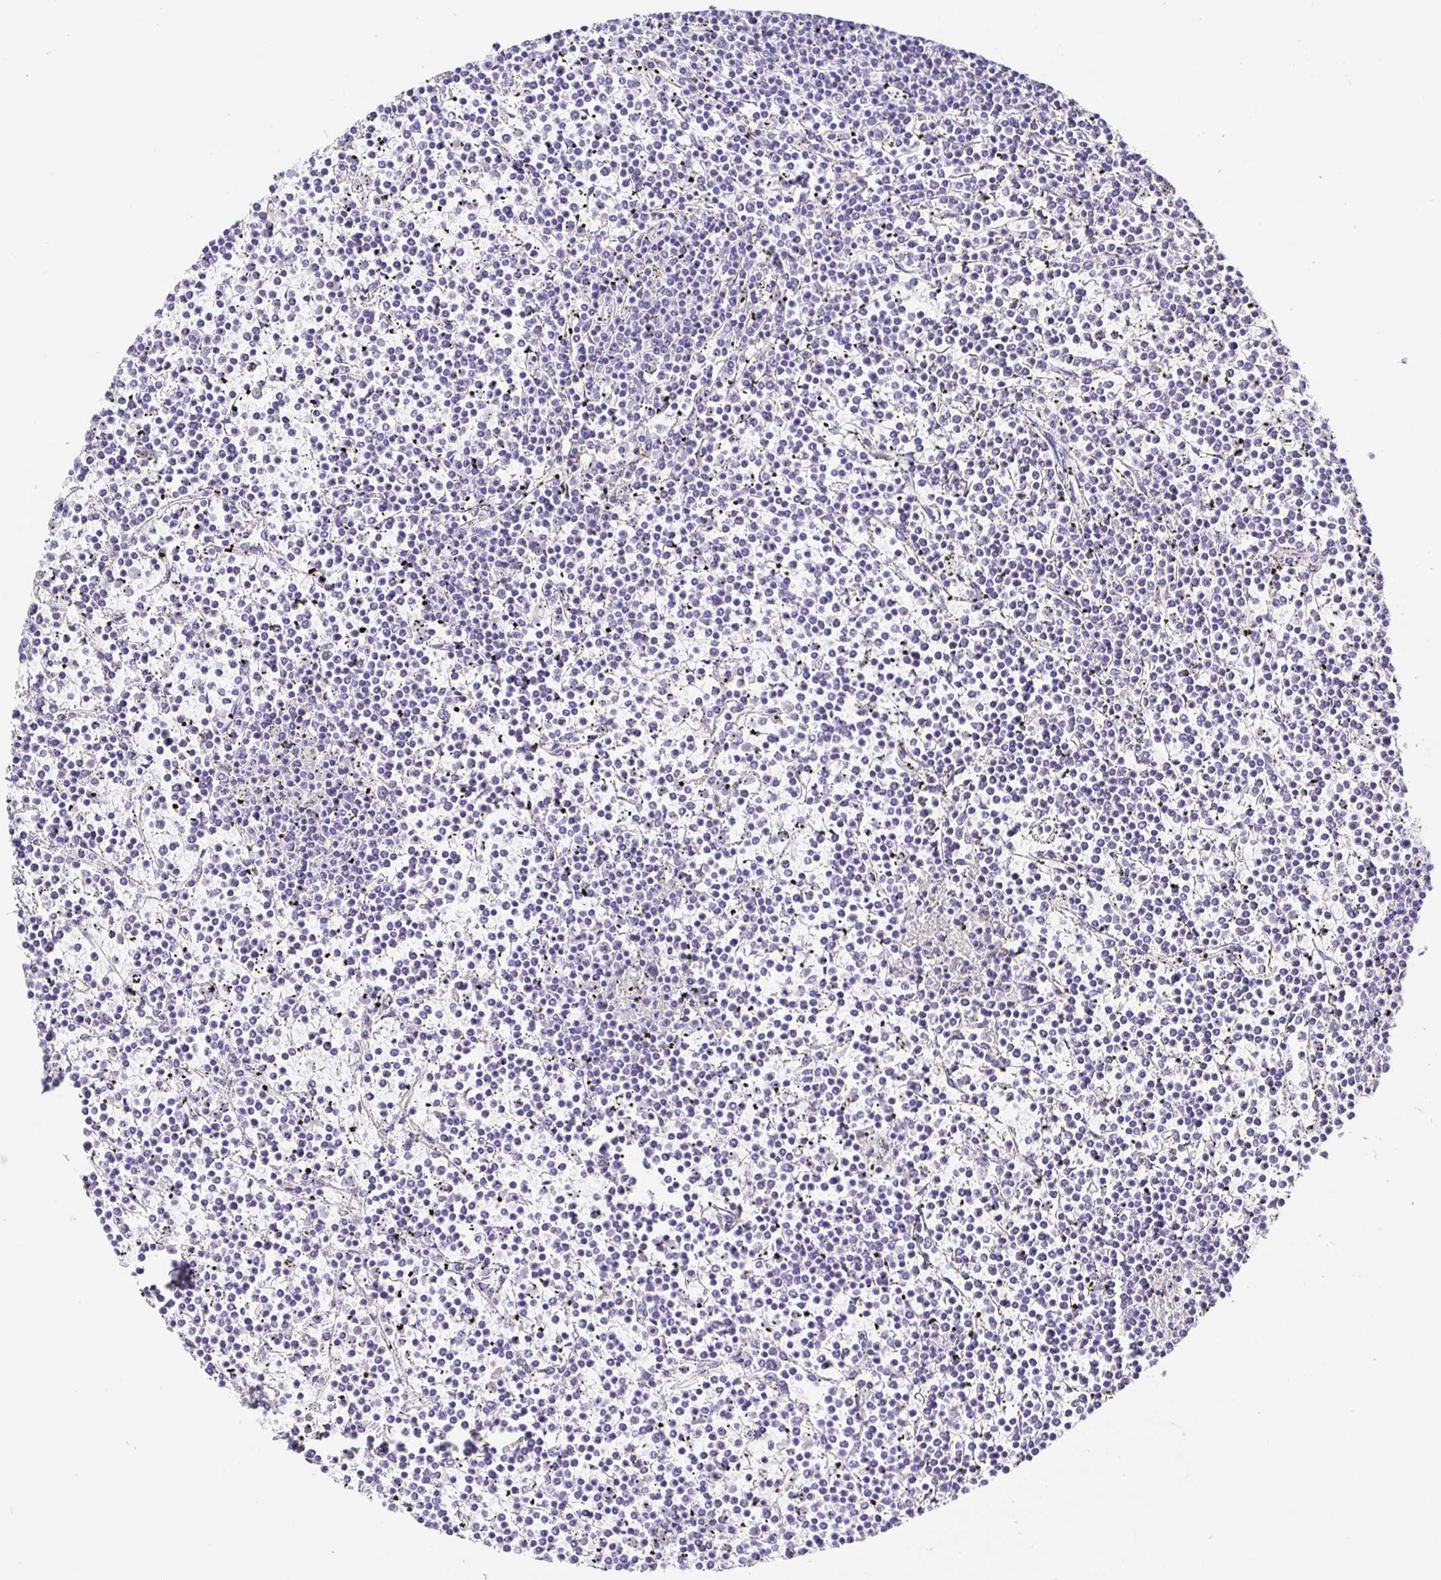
{"staining": {"intensity": "negative", "quantity": "none", "location": "none"}, "tissue": "lymphoma", "cell_type": "Tumor cells", "image_type": "cancer", "snomed": [{"axis": "morphology", "description": "Malignant lymphoma, non-Hodgkin's type, Low grade"}, {"axis": "topography", "description": "Spleen"}], "caption": "High magnification brightfield microscopy of malignant lymphoma, non-Hodgkin's type (low-grade) stained with DAB (brown) and counterstained with hematoxylin (blue): tumor cells show no significant staining. (DAB (3,3'-diaminobenzidine) immunohistochemistry (IHC) with hematoxylin counter stain).", "gene": "MAOA", "patient": {"sex": "female", "age": 19}}